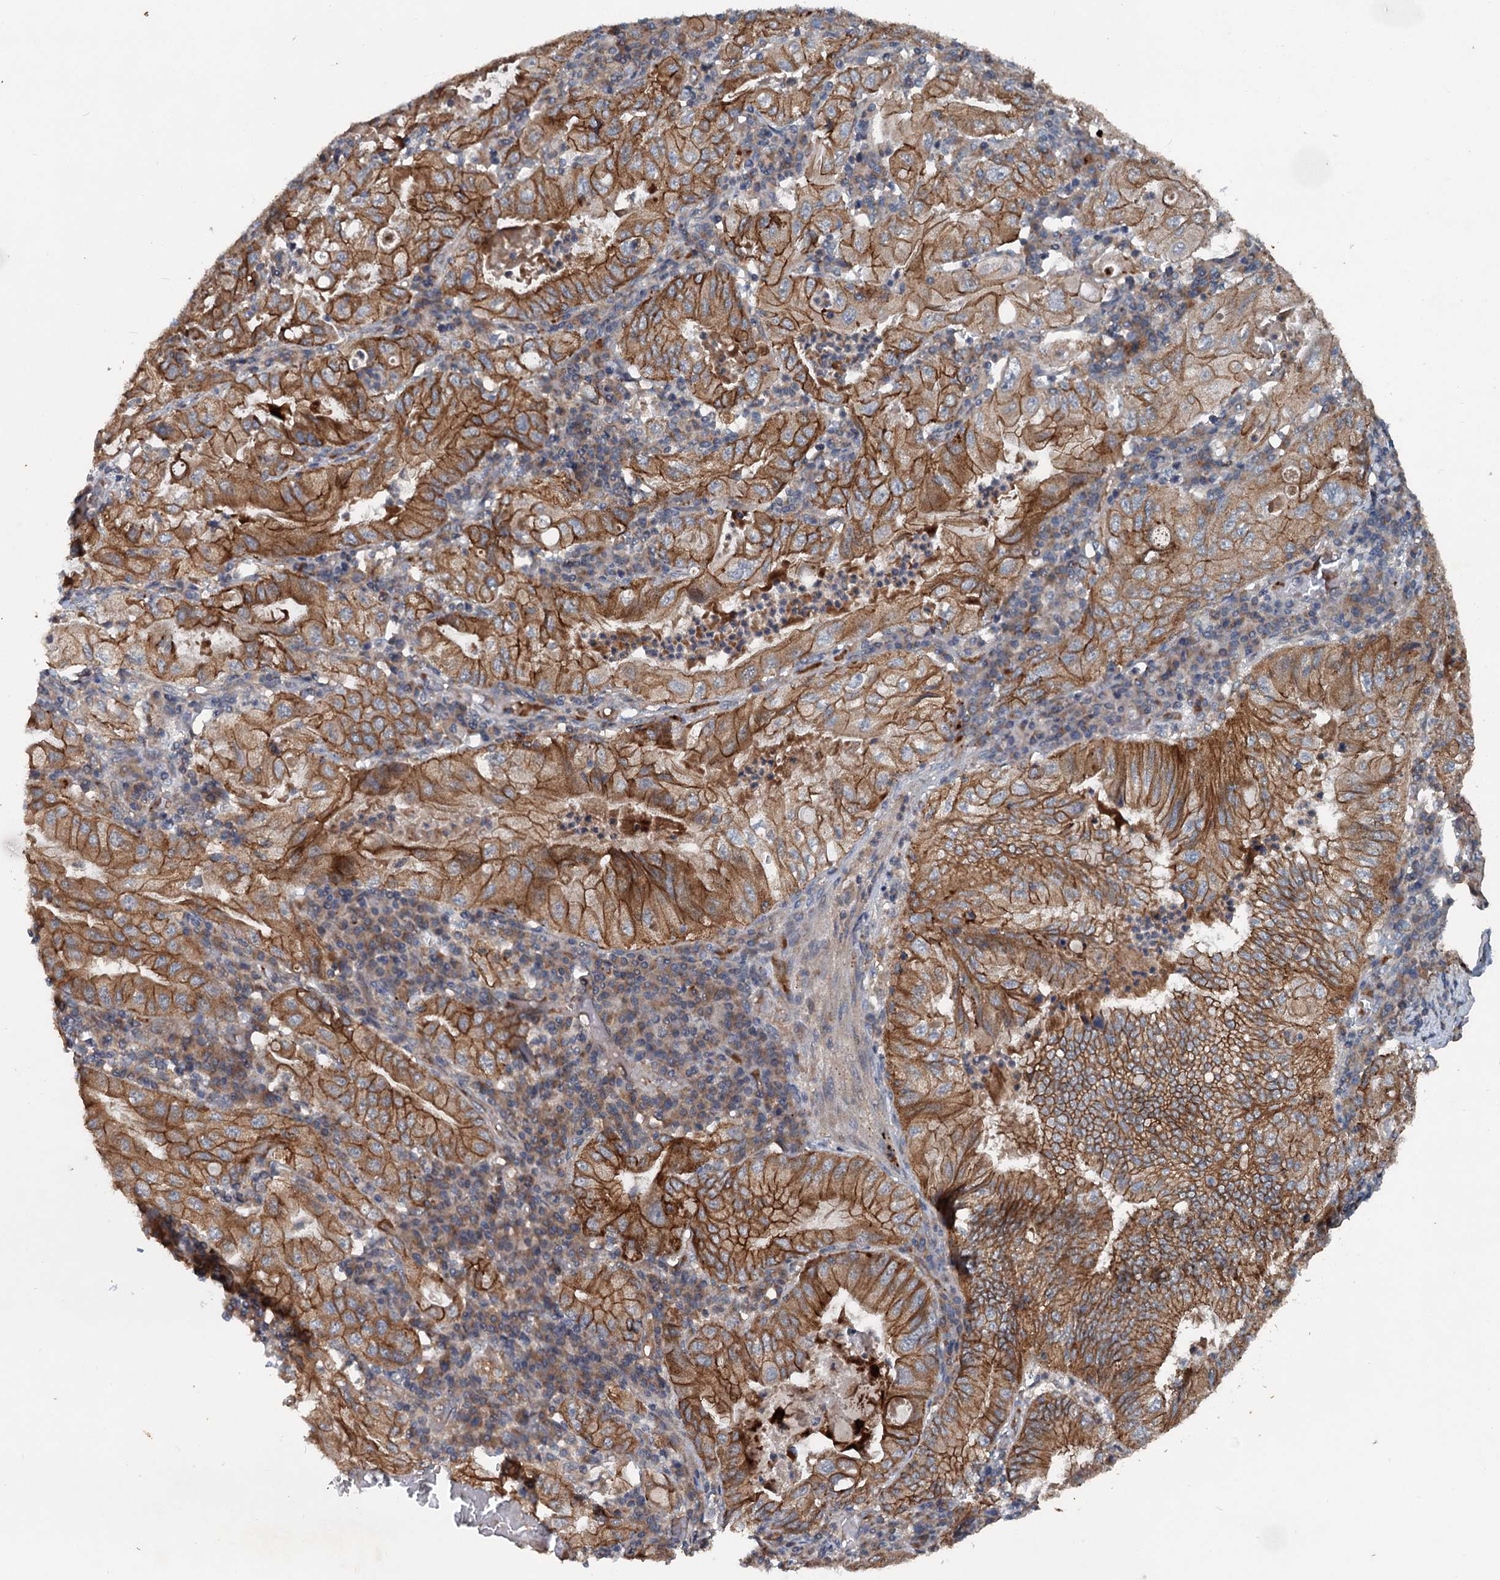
{"staining": {"intensity": "strong", "quantity": ">75%", "location": "cytoplasmic/membranous"}, "tissue": "stomach cancer", "cell_type": "Tumor cells", "image_type": "cancer", "snomed": [{"axis": "morphology", "description": "Normal tissue, NOS"}, {"axis": "morphology", "description": "Adenocarcinoma, NOS"}, {"axis": "topography", "description": "Esophagus"}, {"axis": "topography", "description": "Stomach, upper"}, {"axis": "topography", "description": "Peripheral nerve tissue"}], "caption": "The image reveals staining of stomach cancer, revealing strong cytoplasmic/membranous protein expression (brown color) within tumor cells. (DAB (3,3'-diaminobenzidine) = brown stain, brightfield microscopy at high magnification).", "gene": "N4BP2L2", "patient": {"sex": "male", "age": 62}}